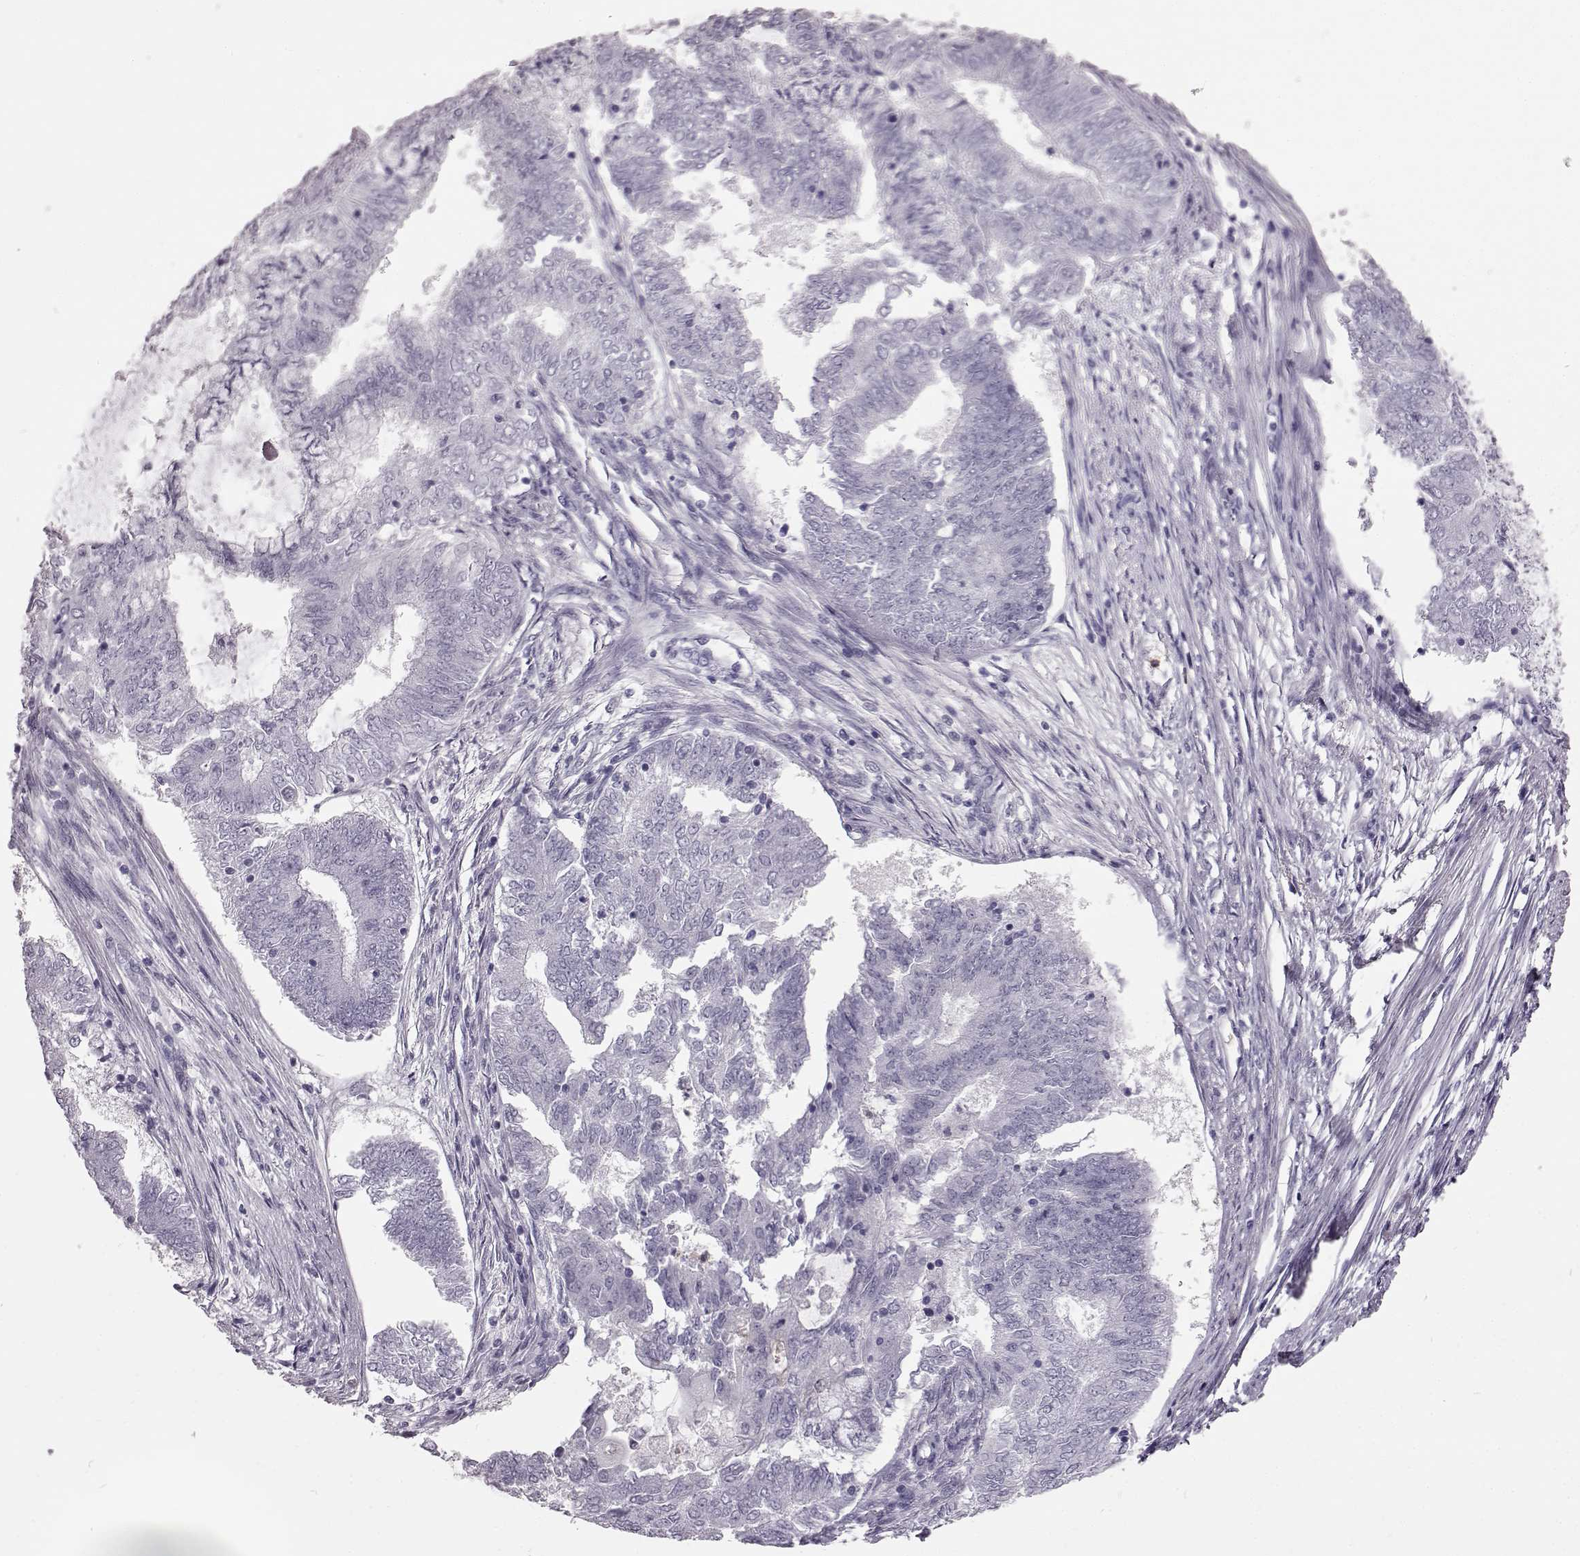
{"staining": {"intensity": "negative", "quantity": "none", "location": "none"}, "tissue": "endometrial cancer", "cell_type": "Tumor cells", "image_type": "cancer", "snomed": [{"axis": "morphology", "description": "Adenocarcinoma, NOS"}, {"axis": "topography", "description": "Endometrium"}], "caption": "High magnification brightfield microscopy of endometrial adenocarcinoma stained with DAB (brown) and counterstained with hematoxylin (blue): tumor cells show no significant staining.", "gene": "FUT4", "patient": {"sex": "female", "age": 62}}